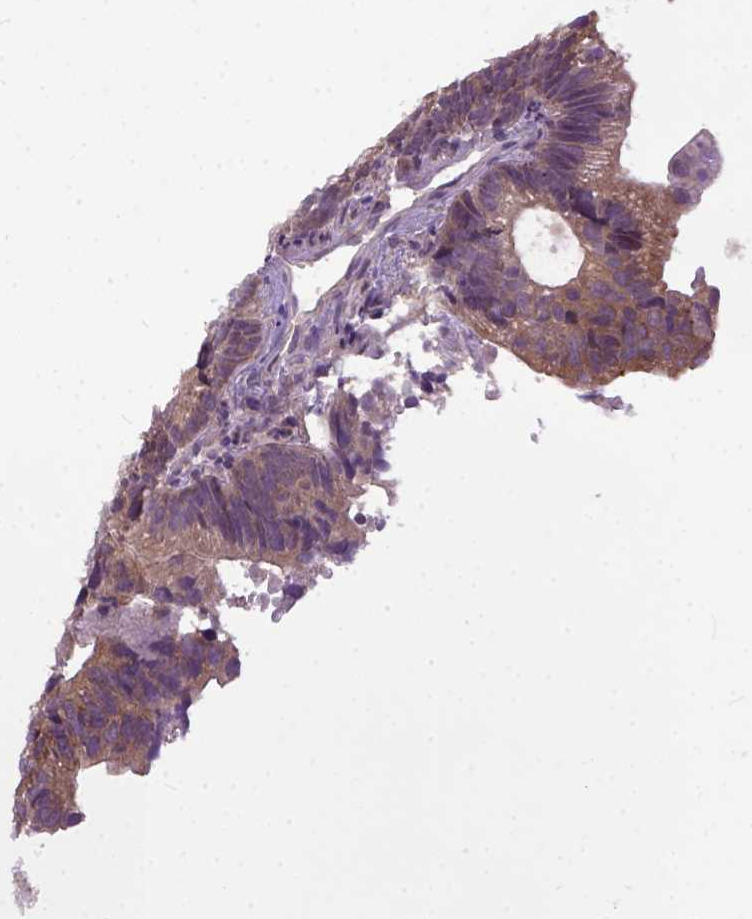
{"staining": {"intensity": "moderate", "quantity": ">75%", "location": "cytoplasmic/membranous"}, "tissue": "head and neck cancer", "cell_type": "Tumor cells", "image_type": "cancer", "snomed": [{"axis": "morphology", "description": "Adenocarcinoma, NOS"}, {"axis": "topography", "description": "Head-Neck"}], "caption": "Adenocarcinoma (head and neck) tissue displays moderate cytoplasmic/membranous positivity in approximately >75% of tumor cells, visualized by immunohistochemistry.", "gene": "CPNE1", "patient": {"sex": "male", "age": 62}}